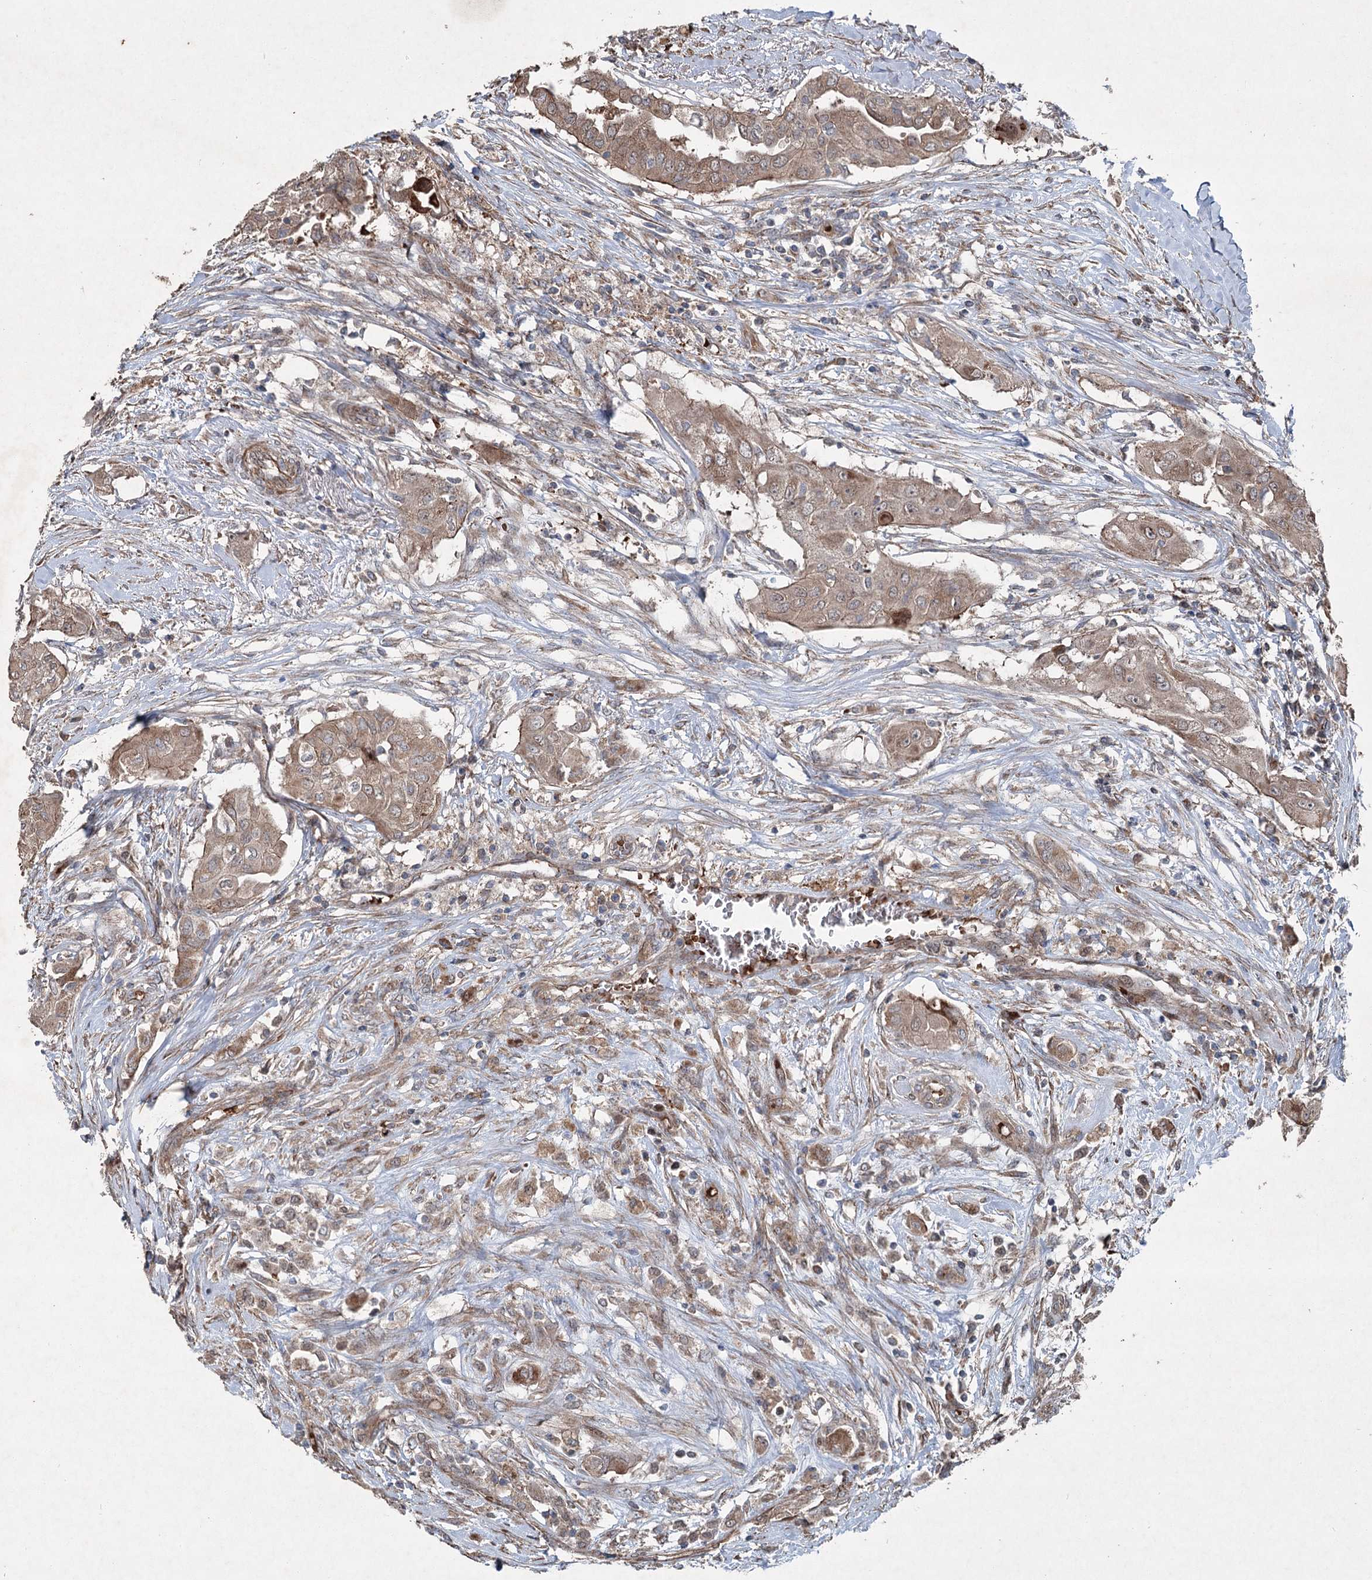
{"staining": {"intensity": "moderate", "quantity": ">75%", "location": "cytoplasmic/membranous"}, "tissue": "thyroid cancer", "cell_type": "Tumor cells", "image_type": "cancer", "snomed": [{"axis": "morphology", "description": "Papillary adenocarcinoma, NOS"}, {"axis": "topography", "description": "Thyroid gland"}], "caption": "This histopathology image demonstrates immunohistochemistry (IHC) staining of human papillary adenocarcinoma (thyroid), with medium moderate cytoplasmic/membranous positivity in about >75% of tumor cells.", "gene": "SERINC5", "patient": {"sex": "female", "age": 59}}